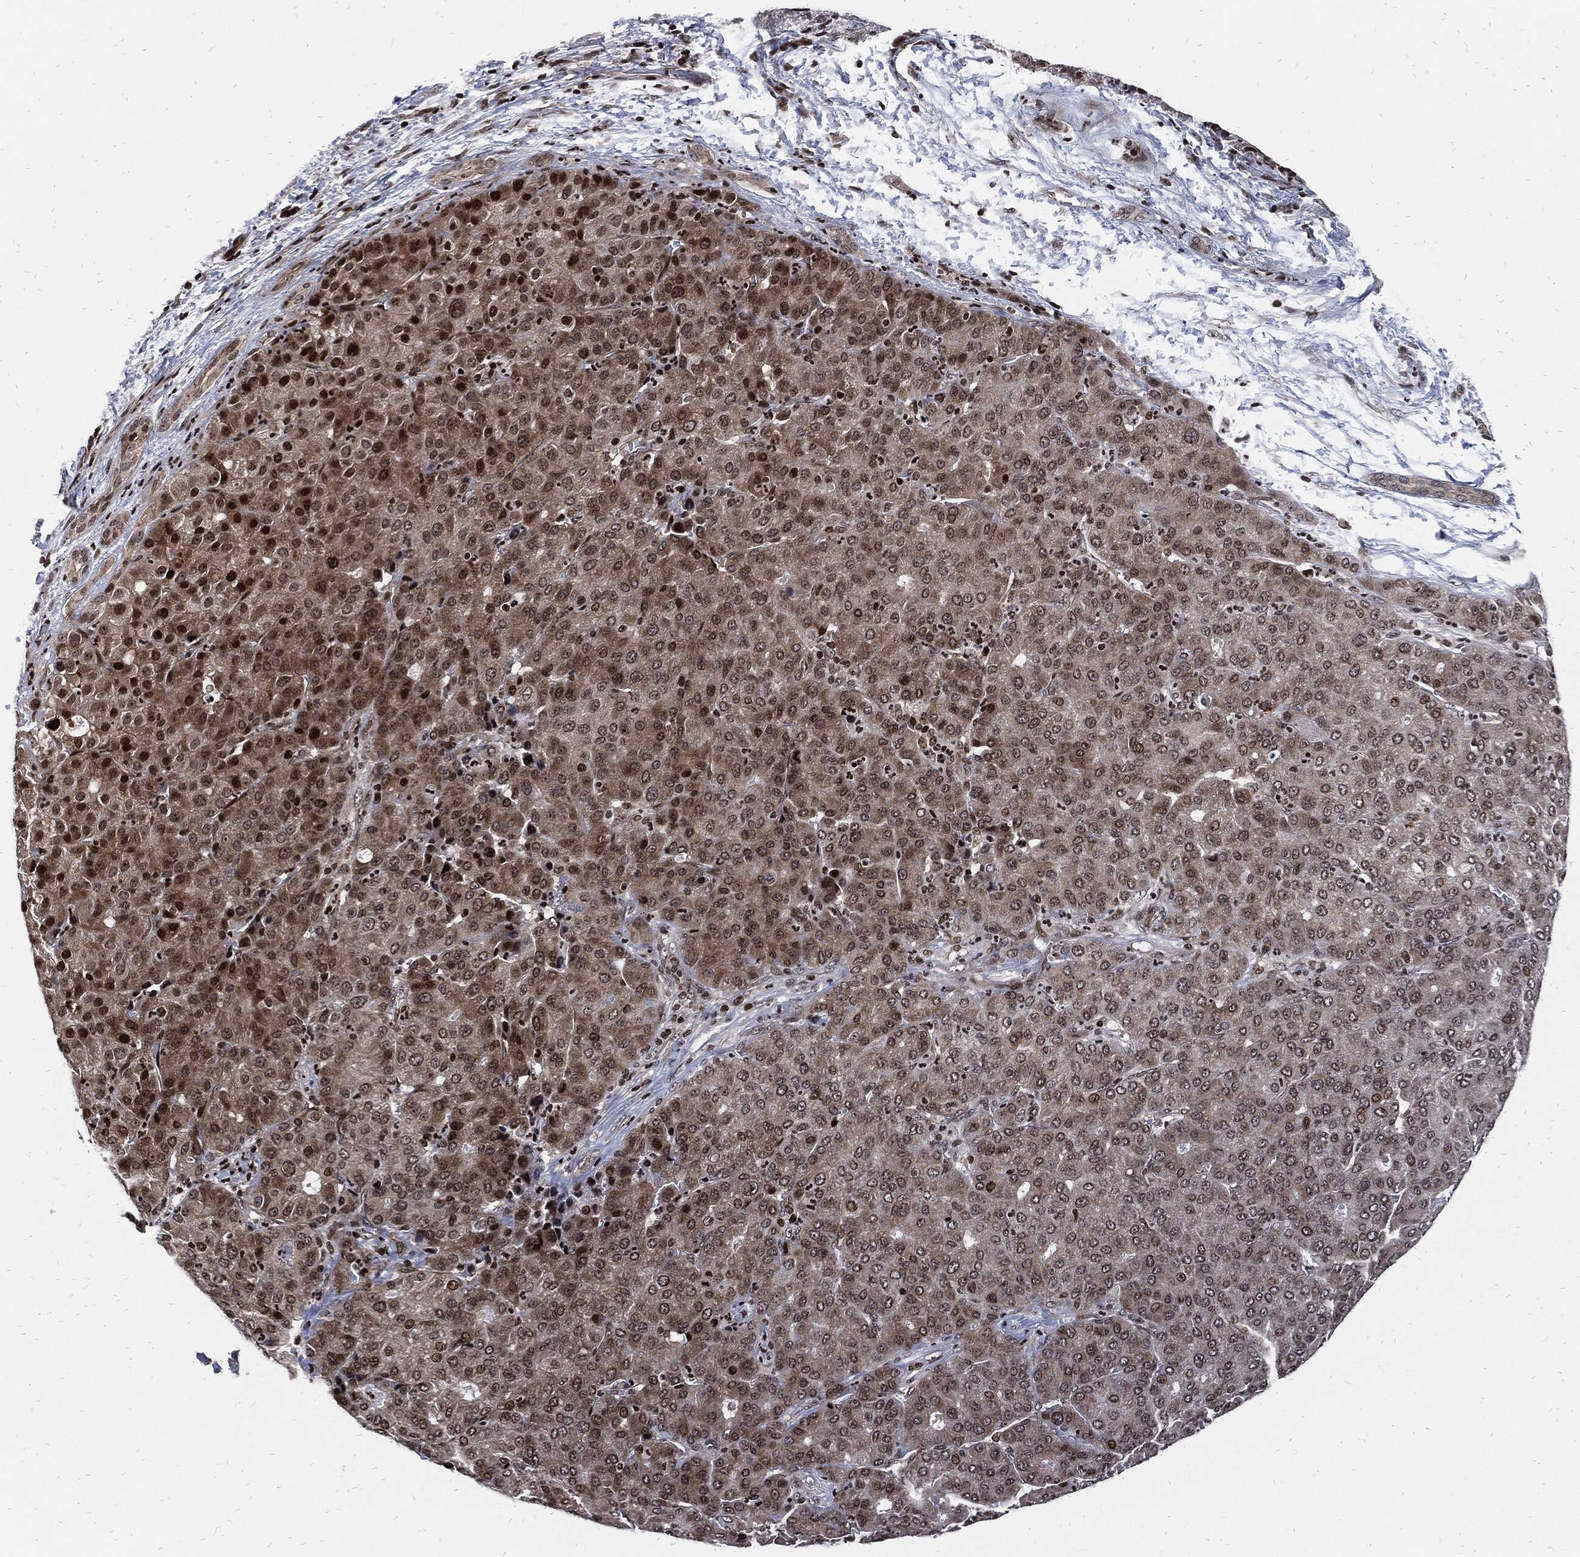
{"staining": {"intensity": "moderate", "quantity": "25%-75%", "location": "cytoplasmic/membranous,nuclear"}, "tissue": "liver cancer", "cell_type": "Tumor cells", "image_type": "cancer", "snomed": [{"axis": "morphology", "description": "Carcinoma, Hepatocellular, NOS"}, {"axis": "topography", "description": "Liver"}], "caption": "Immunohistochemistry histopathology image of human liver cancer stained for a protein (brown), which reveals medium levels of moderate cytoplasmic/membranous and nuclear staining in about 25%-75% of tumor cells.", "gene": "ZNF775", "patient": {"sex": "male", "age": 65}}